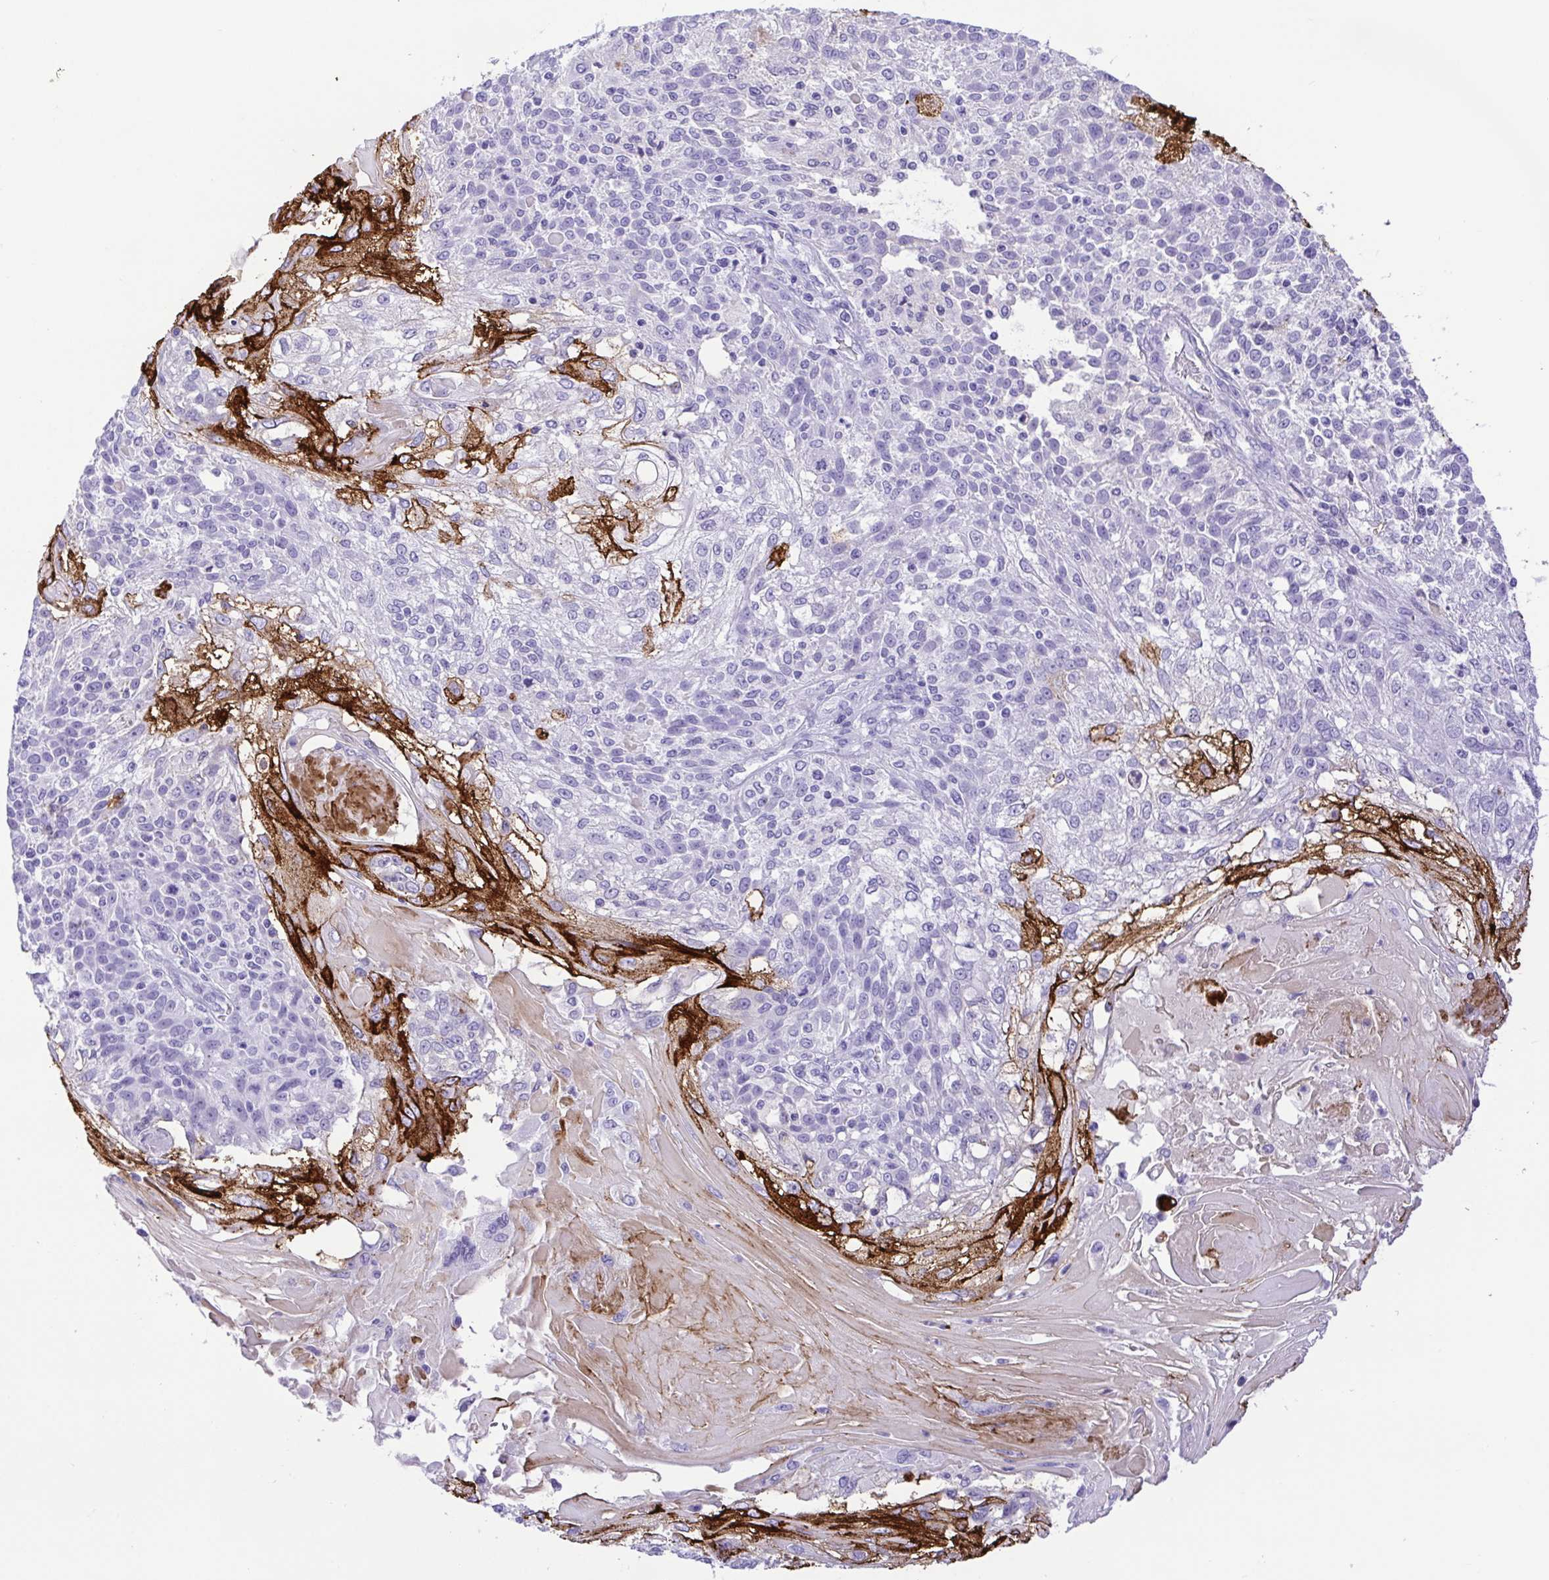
{"staining": {"intensity": "strong", "quantity": "<25%", "location": "cytoplasmic/membranous"}, "tissue": "skin cancer", "cell_type": "Tumor cells", "image_type": "cancer", "snomed": [{"axis": "morphology", "description": "Normal tissue, NOS"}, {"axis": "morphology", "description": "Squamous cell carcinoma, NOS"}, {"axis": "topography", "description": "Skin"}], "caption": "Protein staining of skin cancer (squamous cell carcinoma) tissue displays strong cytoplasmic/membranous positivity in approximately <25% of tumor cells. The protein is shown in brown color, while the nuclei are stained blue.", "gene": "CDSN", "patient": {"sex": "female", "age": 83}}